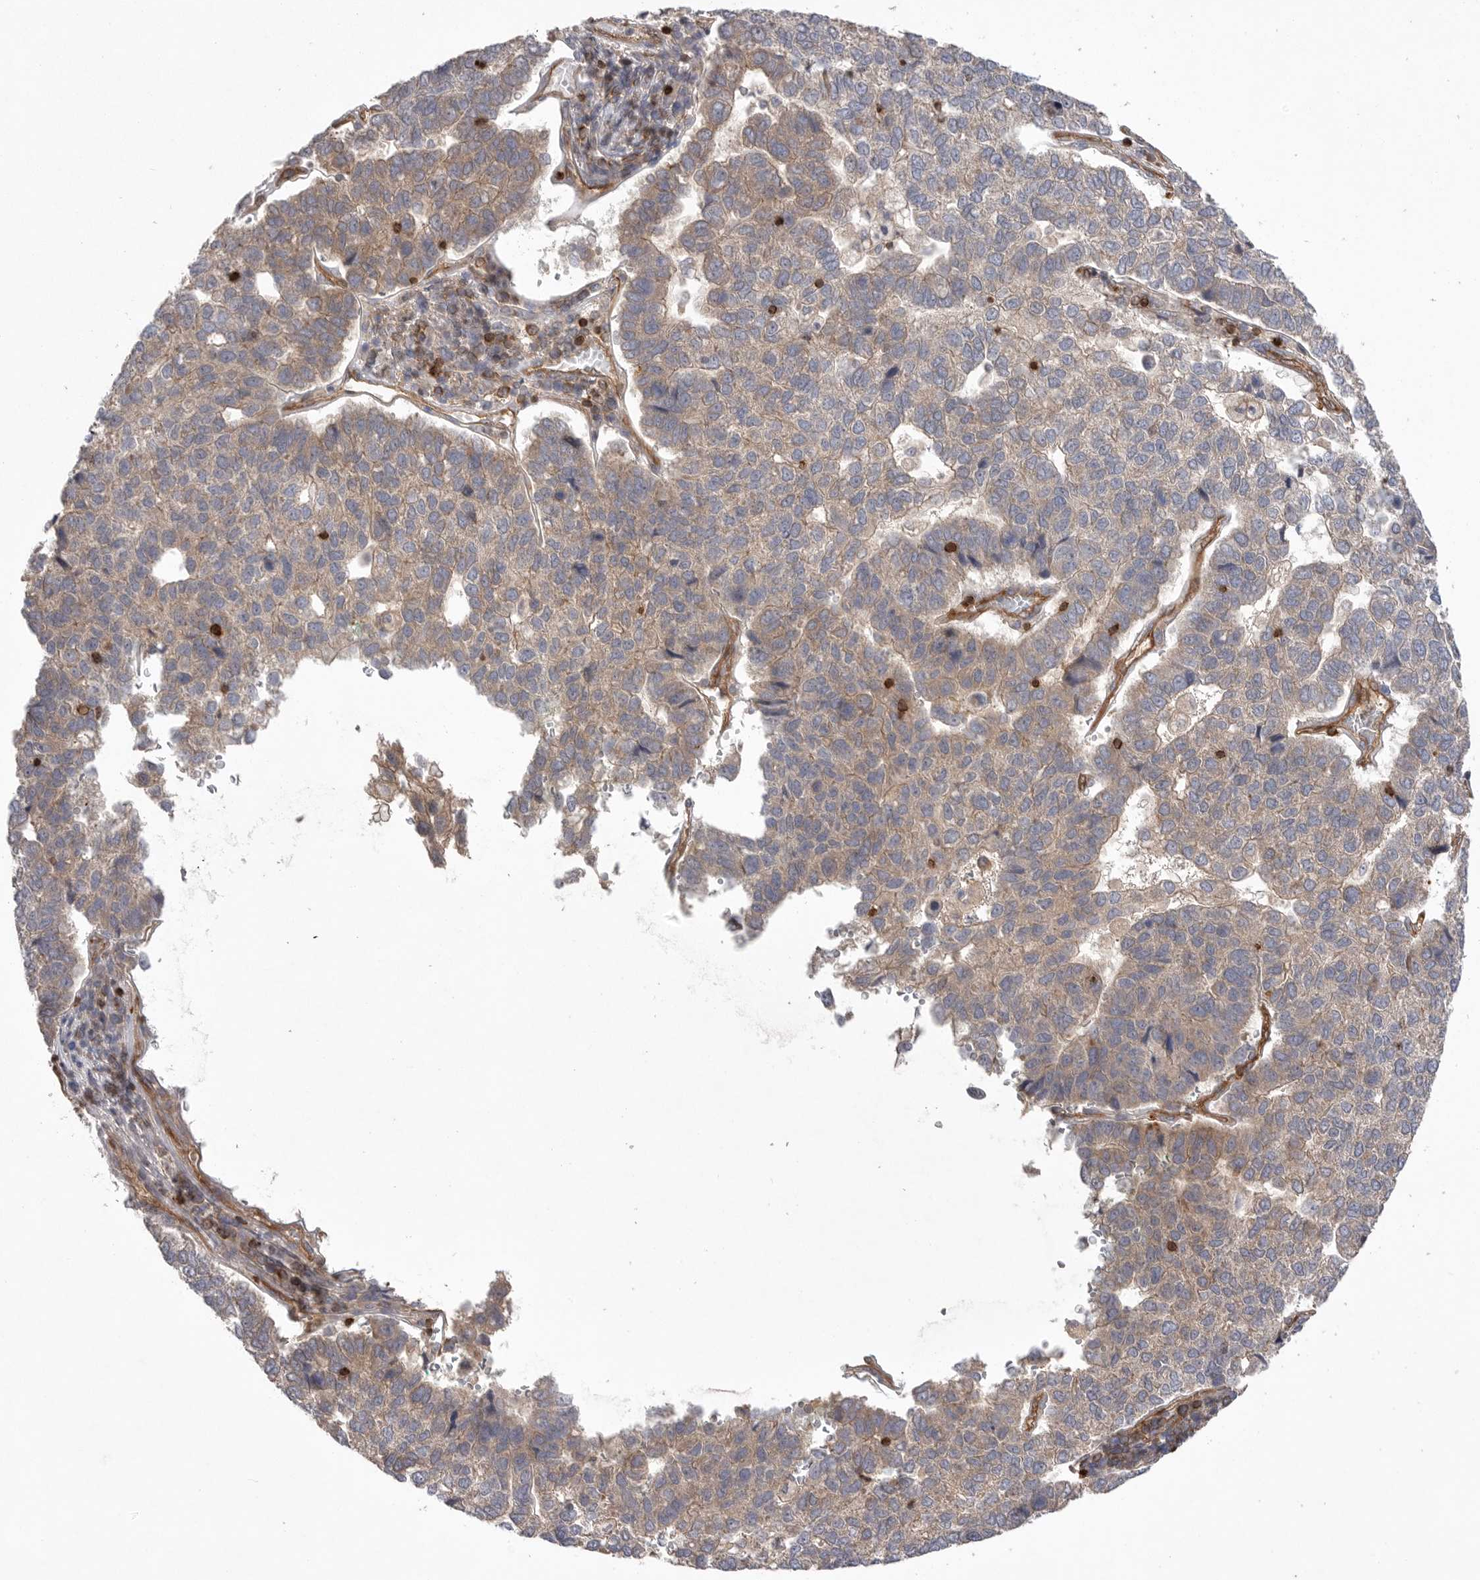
{"staining": {"intensity": "weak", "quantity": ">75%", "location": "cytoplasmic/membranous"}, "tissue": "pancreatic cancer", "cell_type": "Tumor cells", "image_type": "cancer", "snomed": [{"axis": "morphology", "description": "Adenocarcinoma, NOS"}, {"axis": "topography", "description": "Pancreas"}], "caption": "Human pancreatic cancer stained with a brown dye shows weak cytoplasmic/membranous positive staining in about >75% of tumor cells.", "gene": "PRKCH", "patient": {"sex": "female", "age": 61}}